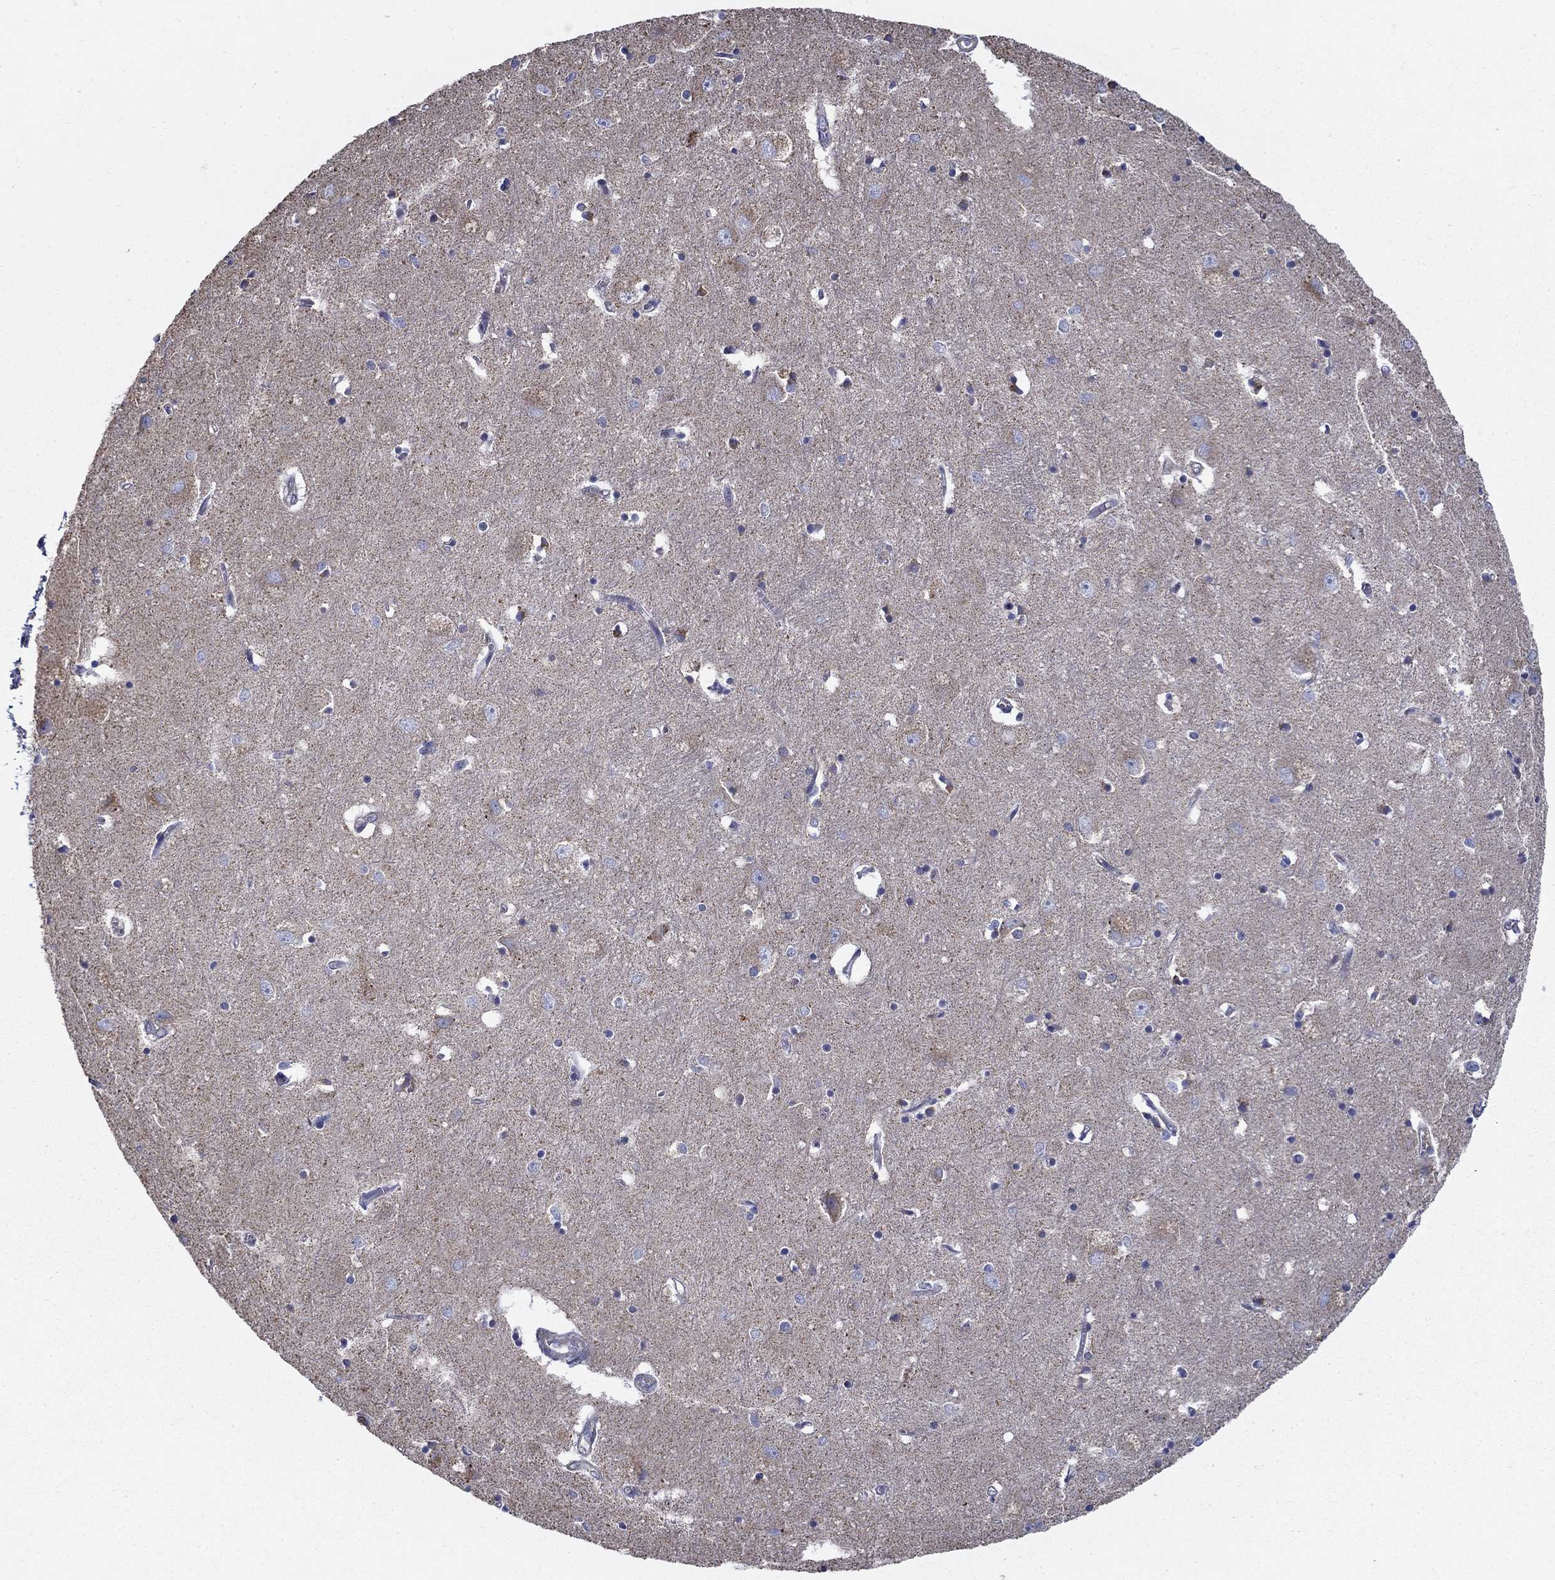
{"staining": {"intensity": "negative", "quantity": "none", "location": "none"}, "tissue": "caudate", "cell_type": "Glial cells", "image_type": "normal", "snomed": [{"axis": "morphology", "description": "Normal tissue, NOS"}, {"axis": "topography", "description": "Lateral ventricle wall"}], "caption": "The histopathology image demonstrates no significant positivity in glial cells of caudate. (DAB IHC visualized using brightfield microscopy, high magnification).", "gene": "NME5", "patient": {"sex": "male", "age": 54}}